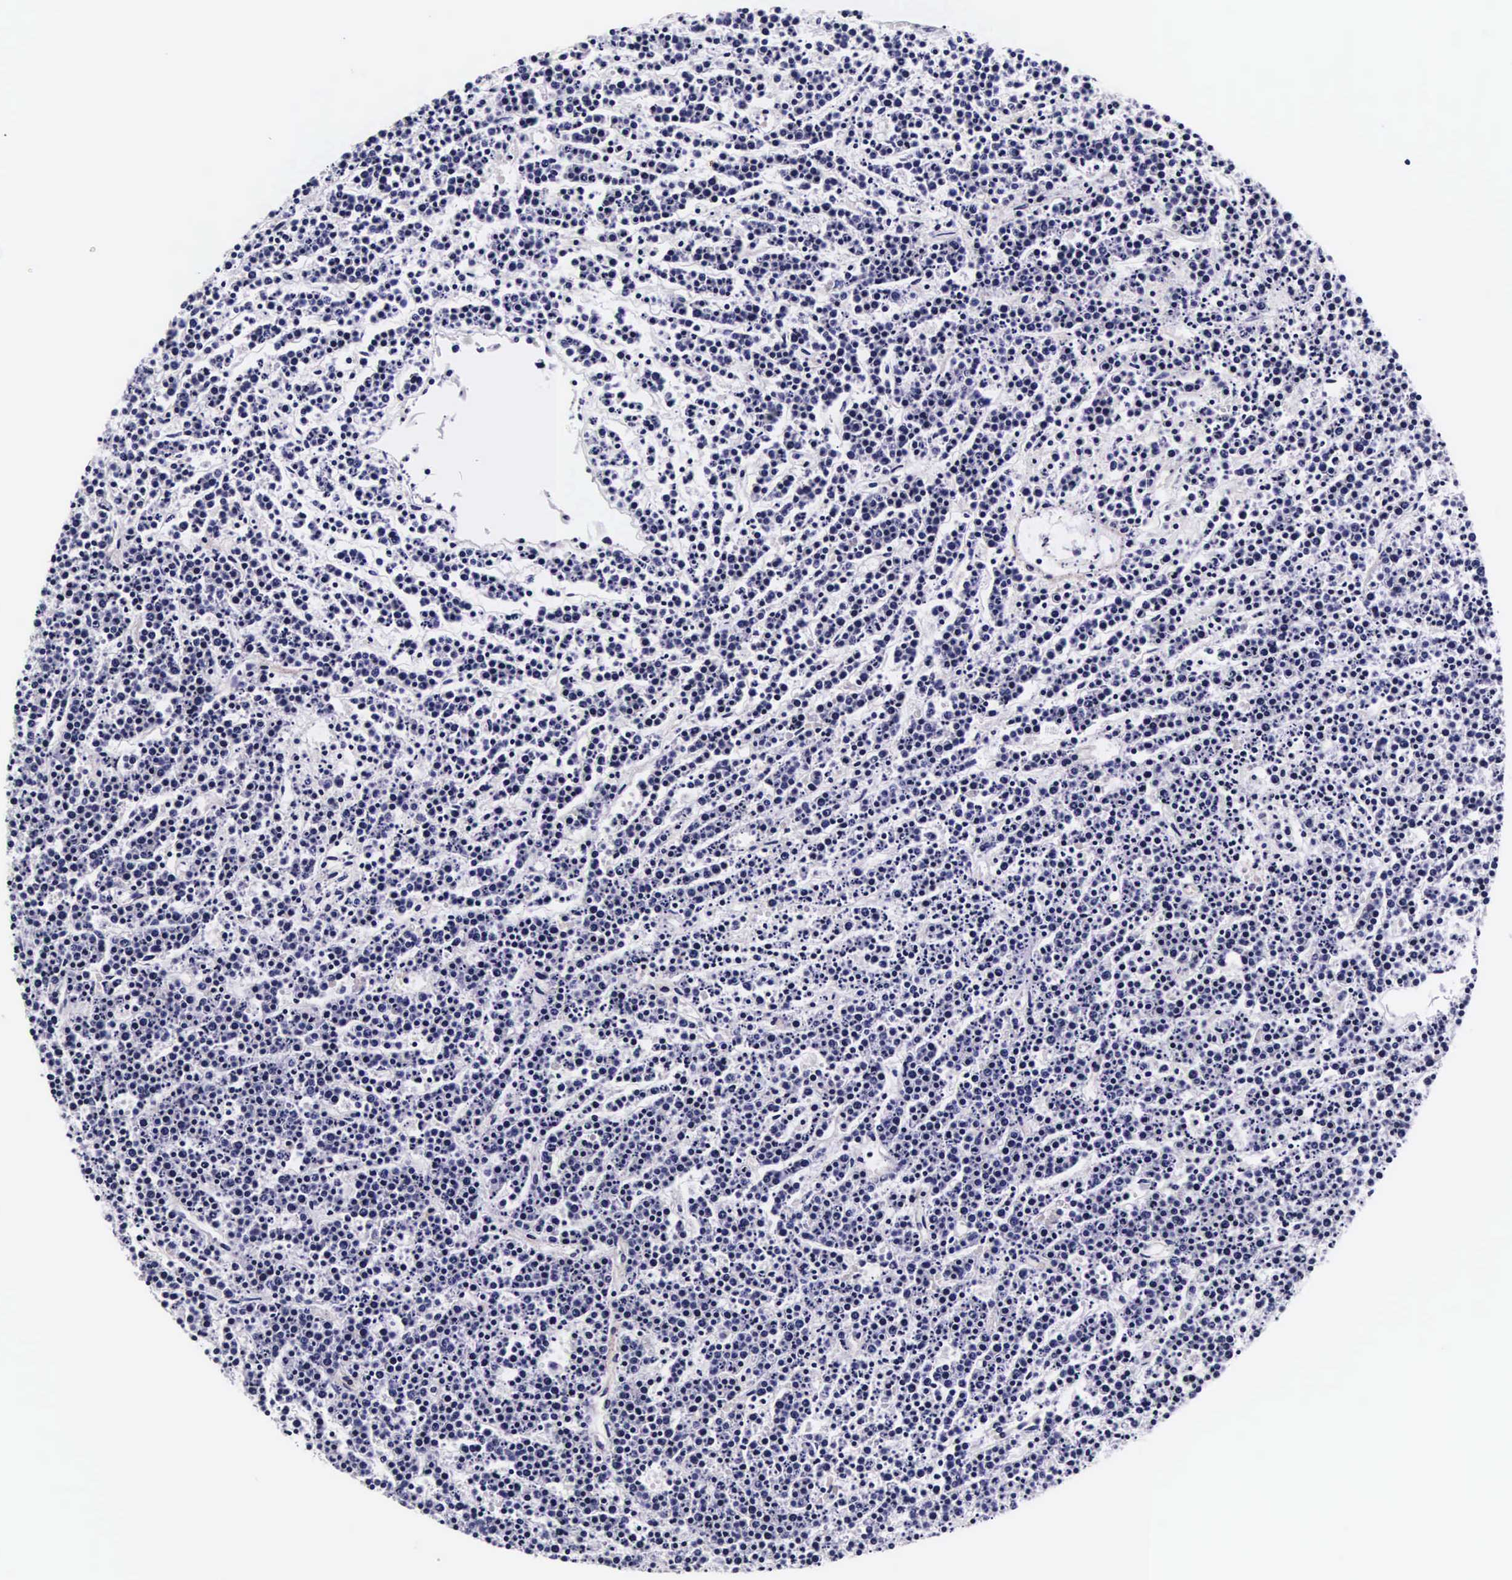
{"staining": {"intensity": "negative", "quantity": "none", "location": "none"}, "tissue": "lymphoma", "cell_type": "Tumor cells", "image_type": "cancer", "snomed": [{"axis": "morphology", "description": "Malignant lymphoma, non-Hodgkin's type, High grade"}, {"axis": "topography", "description": "Ovary"}], "caption": "Immunohistochemical staining of malignant lymphoma, non-Hodgkin's type (high-grade) exhibits no significant positivity in tumor cells.", "gene": "UPRT", "patient": {"sex": "female", "age": 56}}